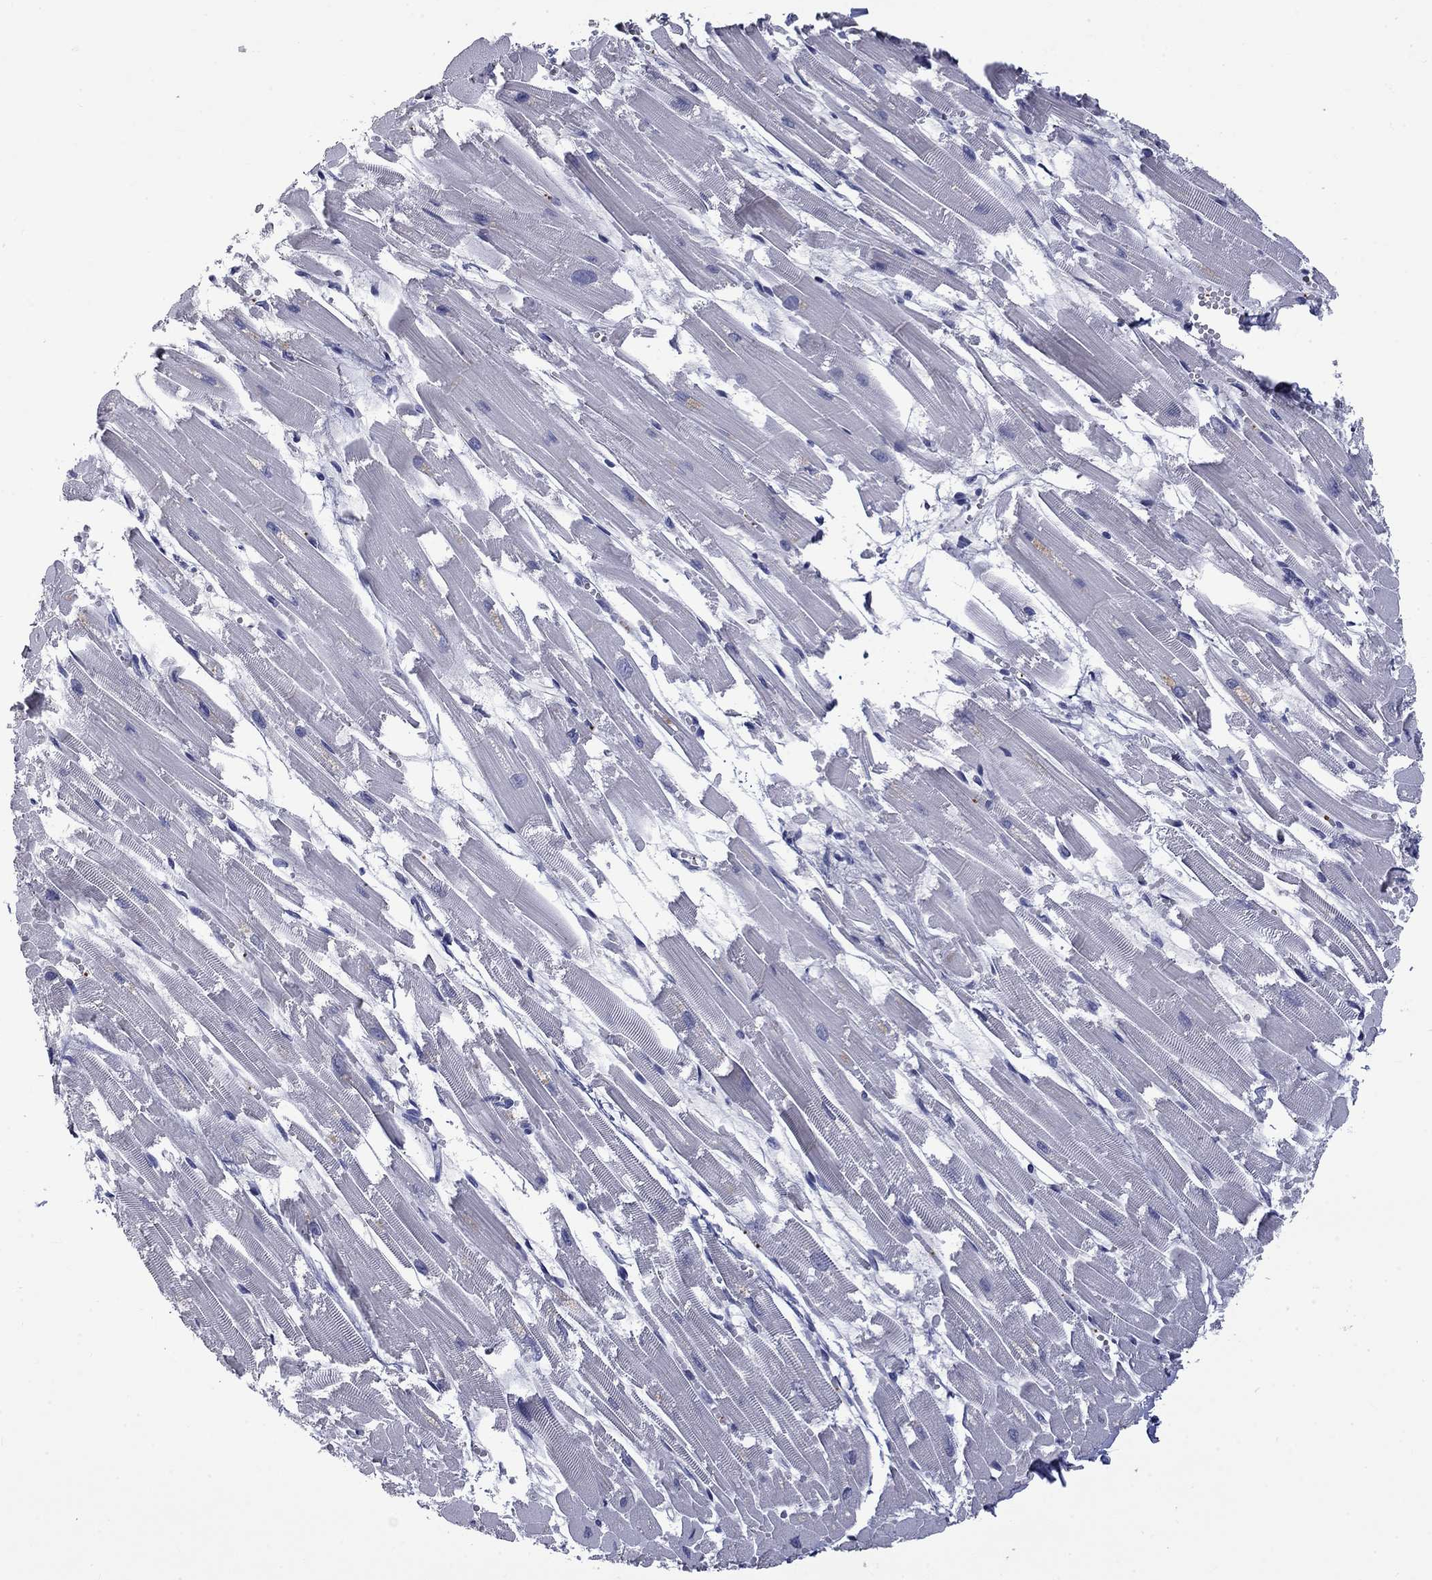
{"staining": {"intensity": "negative", "quantity": "none", "location": "none"}, "tissue": "heart muscle", "cell_type": "Cardiomyocytes", "image_type": "normal", "snomed": [{"axis": "morphology", "description": "Normal tissue, NOS"}, {"axis": "topography", "description": "Heart"}], "caption": "Cardiomyocytes show no significant protein positivity in unremarkable heart muscle.", "gene": "PLEK", "patient": {"sex": "female", "age": 52}}